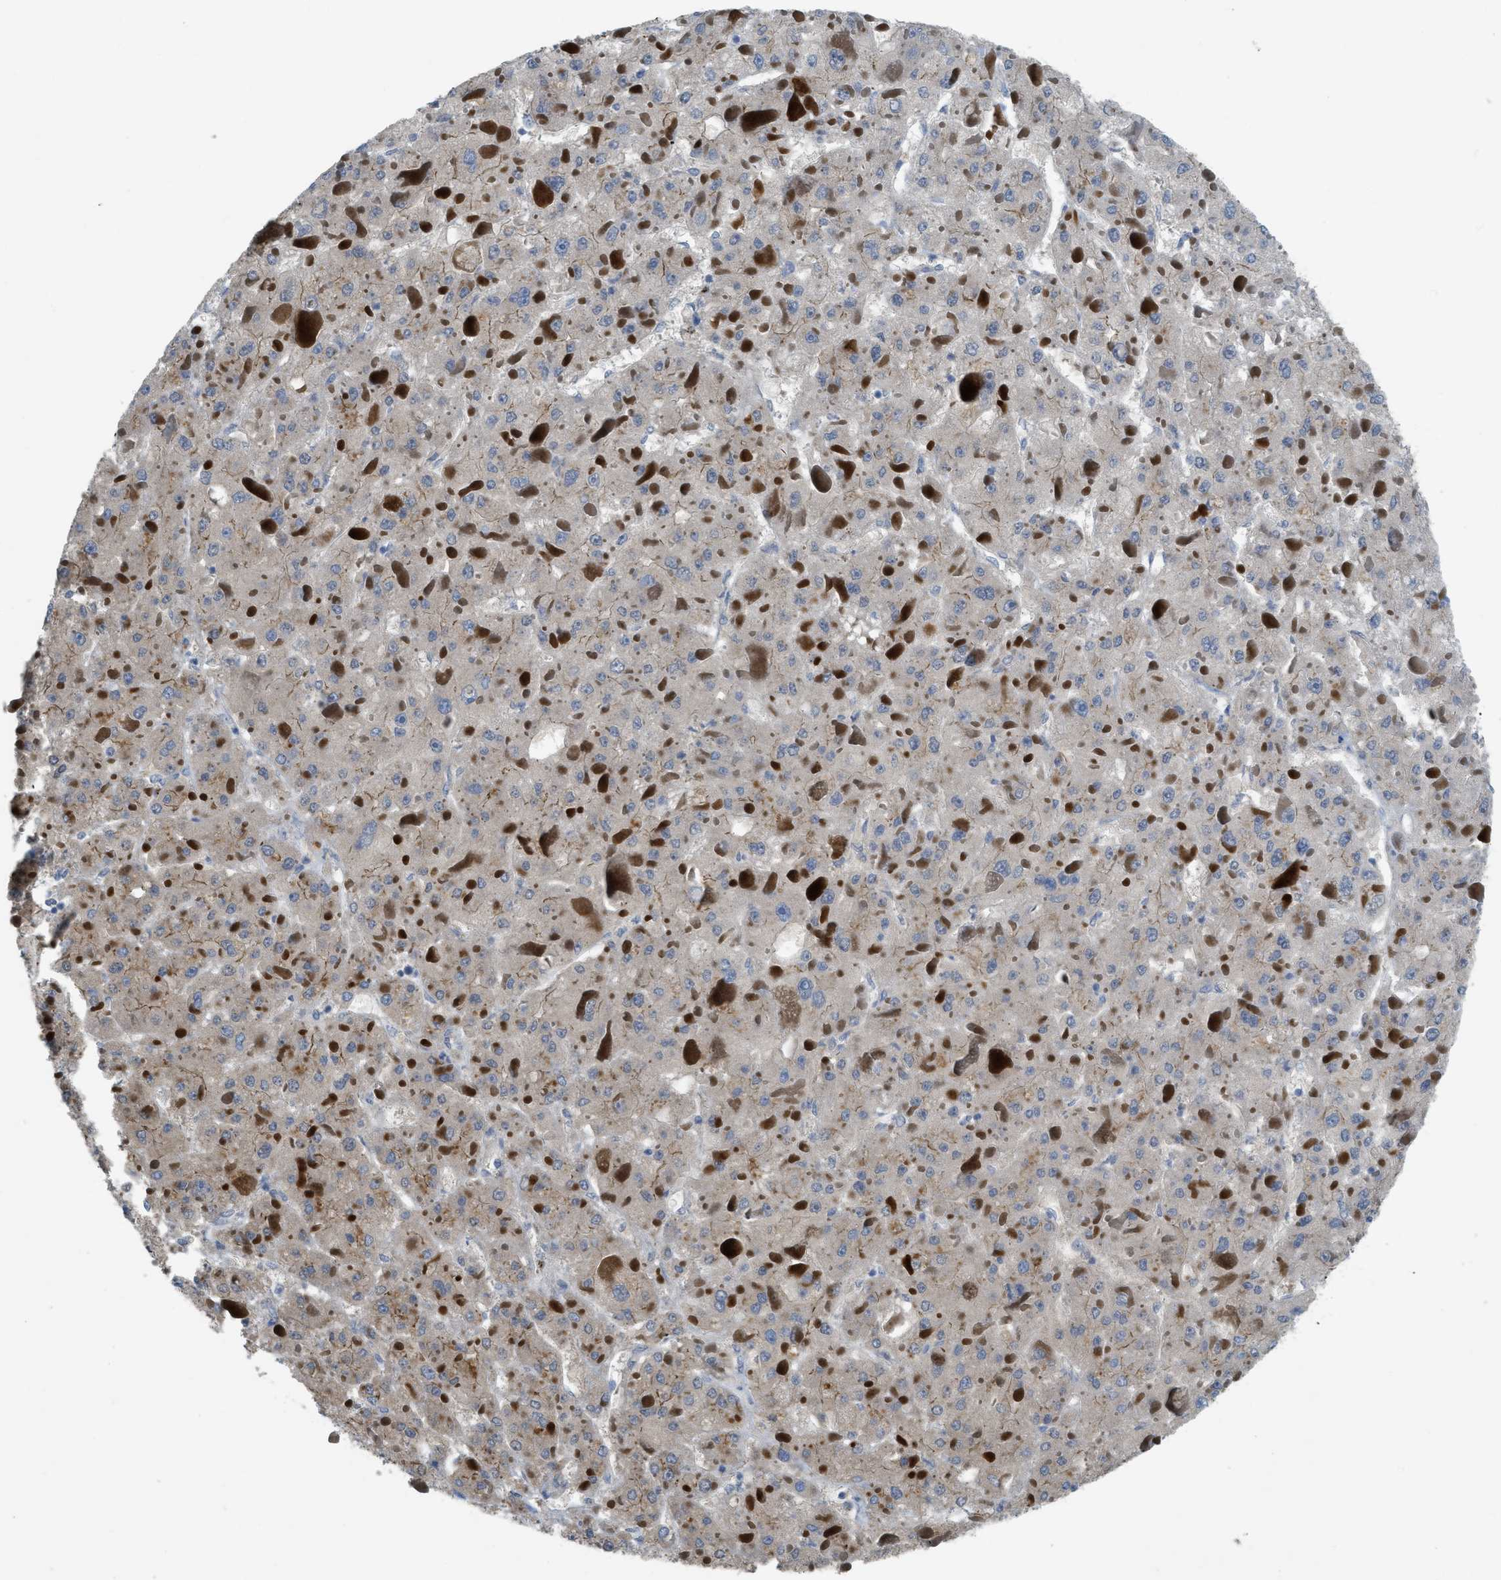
{"staining": {"intensity": "negative", "quantity": "none", "location": "none"}, "tissue": "liver cancer", "cell_type": "Tumor cells", "image_type": "cancer", "snomed": [{"axis": "morphology", "description": "Carcinoma, Hepatocellular, NOS"}, {"axis": "topography", "description": "Liver"}], "caption": "Tumor cells show no significant staining in liver cancer (hepatocellular carcinoma).", "gene": "CRB3", "patient": {"sex": "female", "age": 73}}